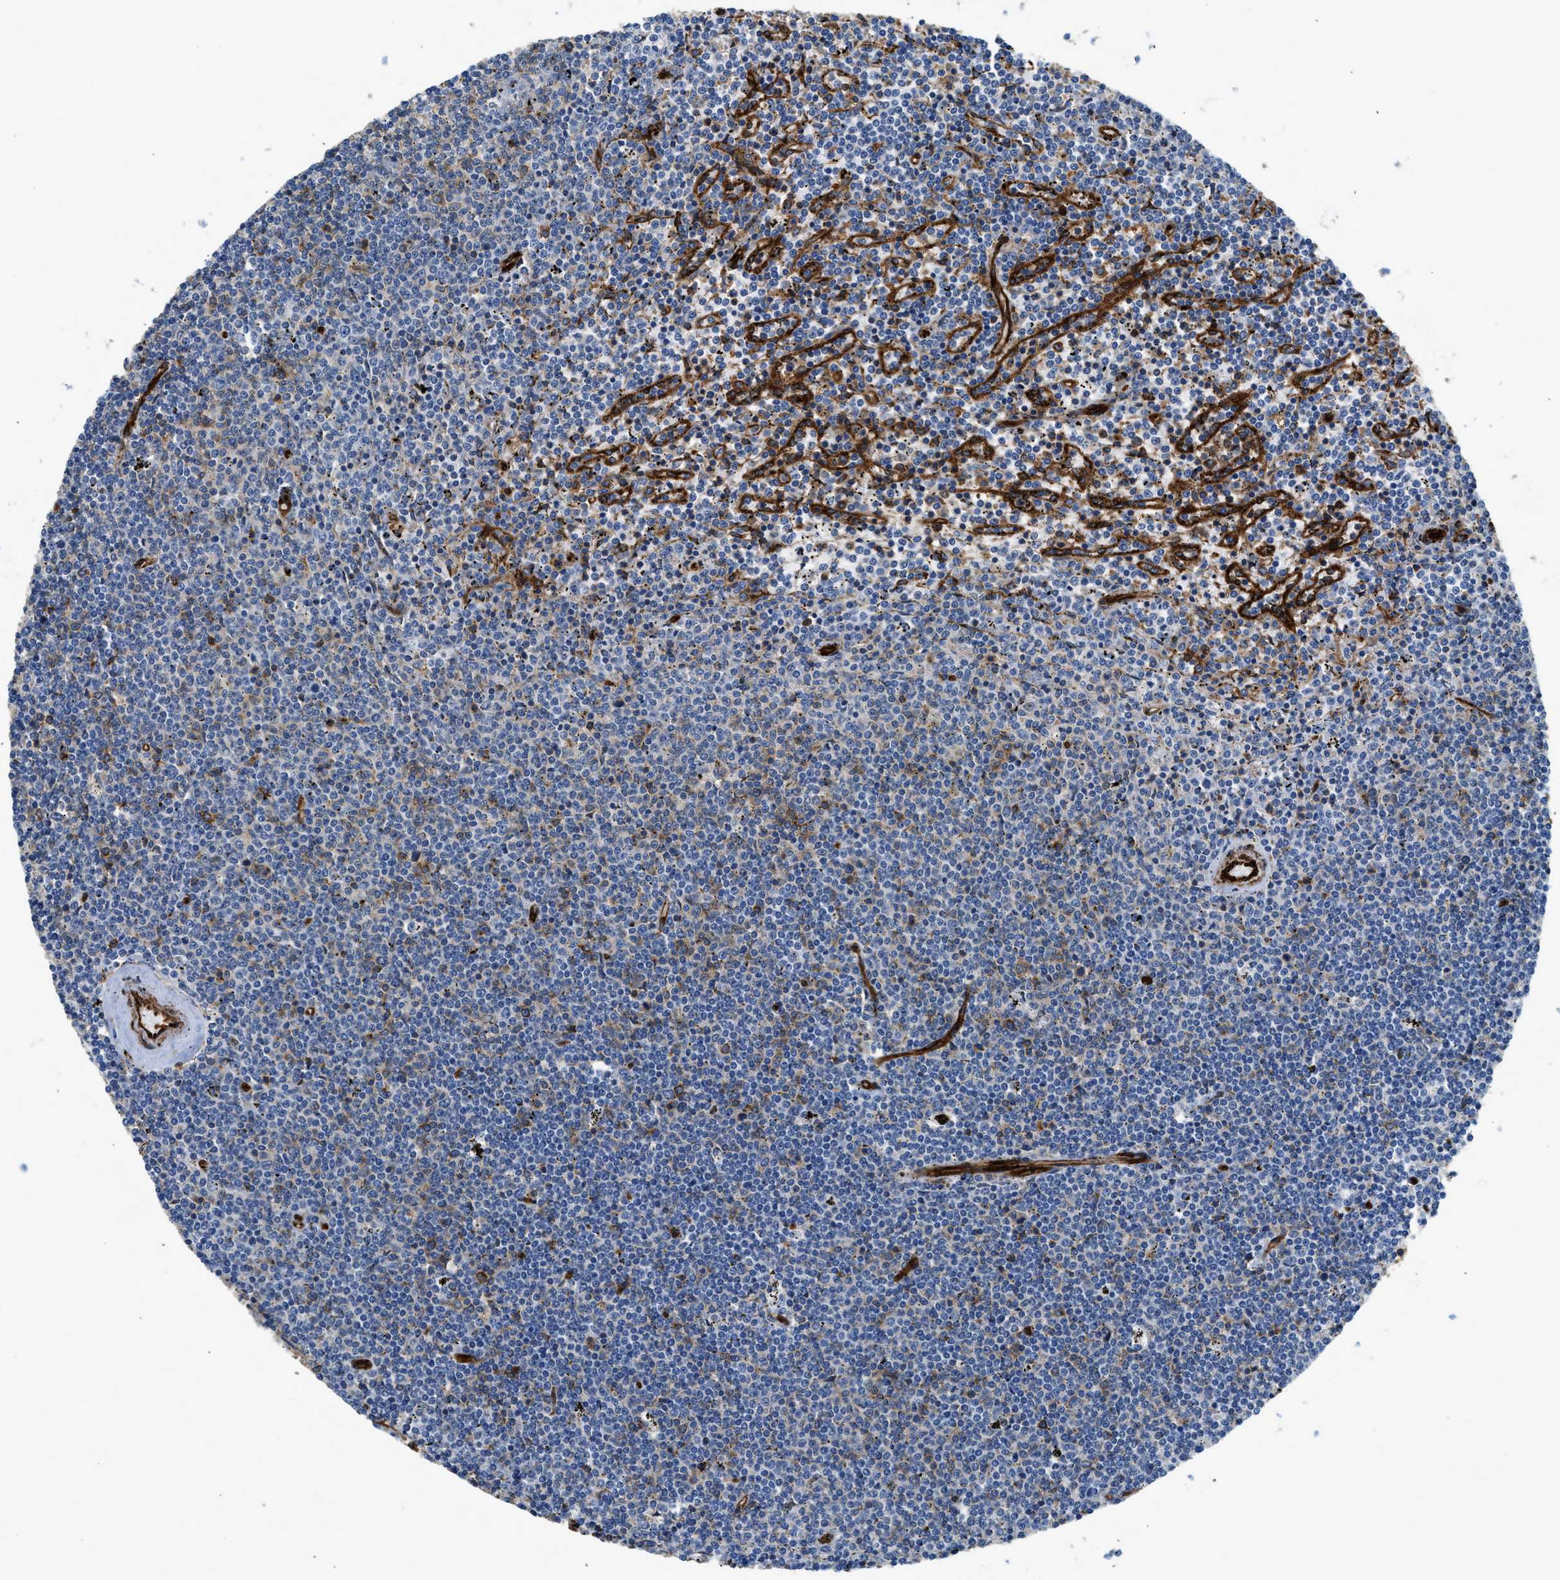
{"staining": {"intensity": "negative", "quantity": "none", "location": "none"}, "tissue": "lymphoma", "cell_type": "Tumor cells", "image_type": "cancer", "snomed": [{"axis": "morphology", "description": "Malignant lymphoma, non-Hodgkin's type, Low grade"}, {"axis": "topography", "description": "Spleen"}], "caption": "Low-grade malignant lymphoma, non-Hodgkin's type stained for a protein using IHC demonstrates no positivity tumor cells.", "gene": "HIP1", "patient": {"sex": "female", "age": 50}}